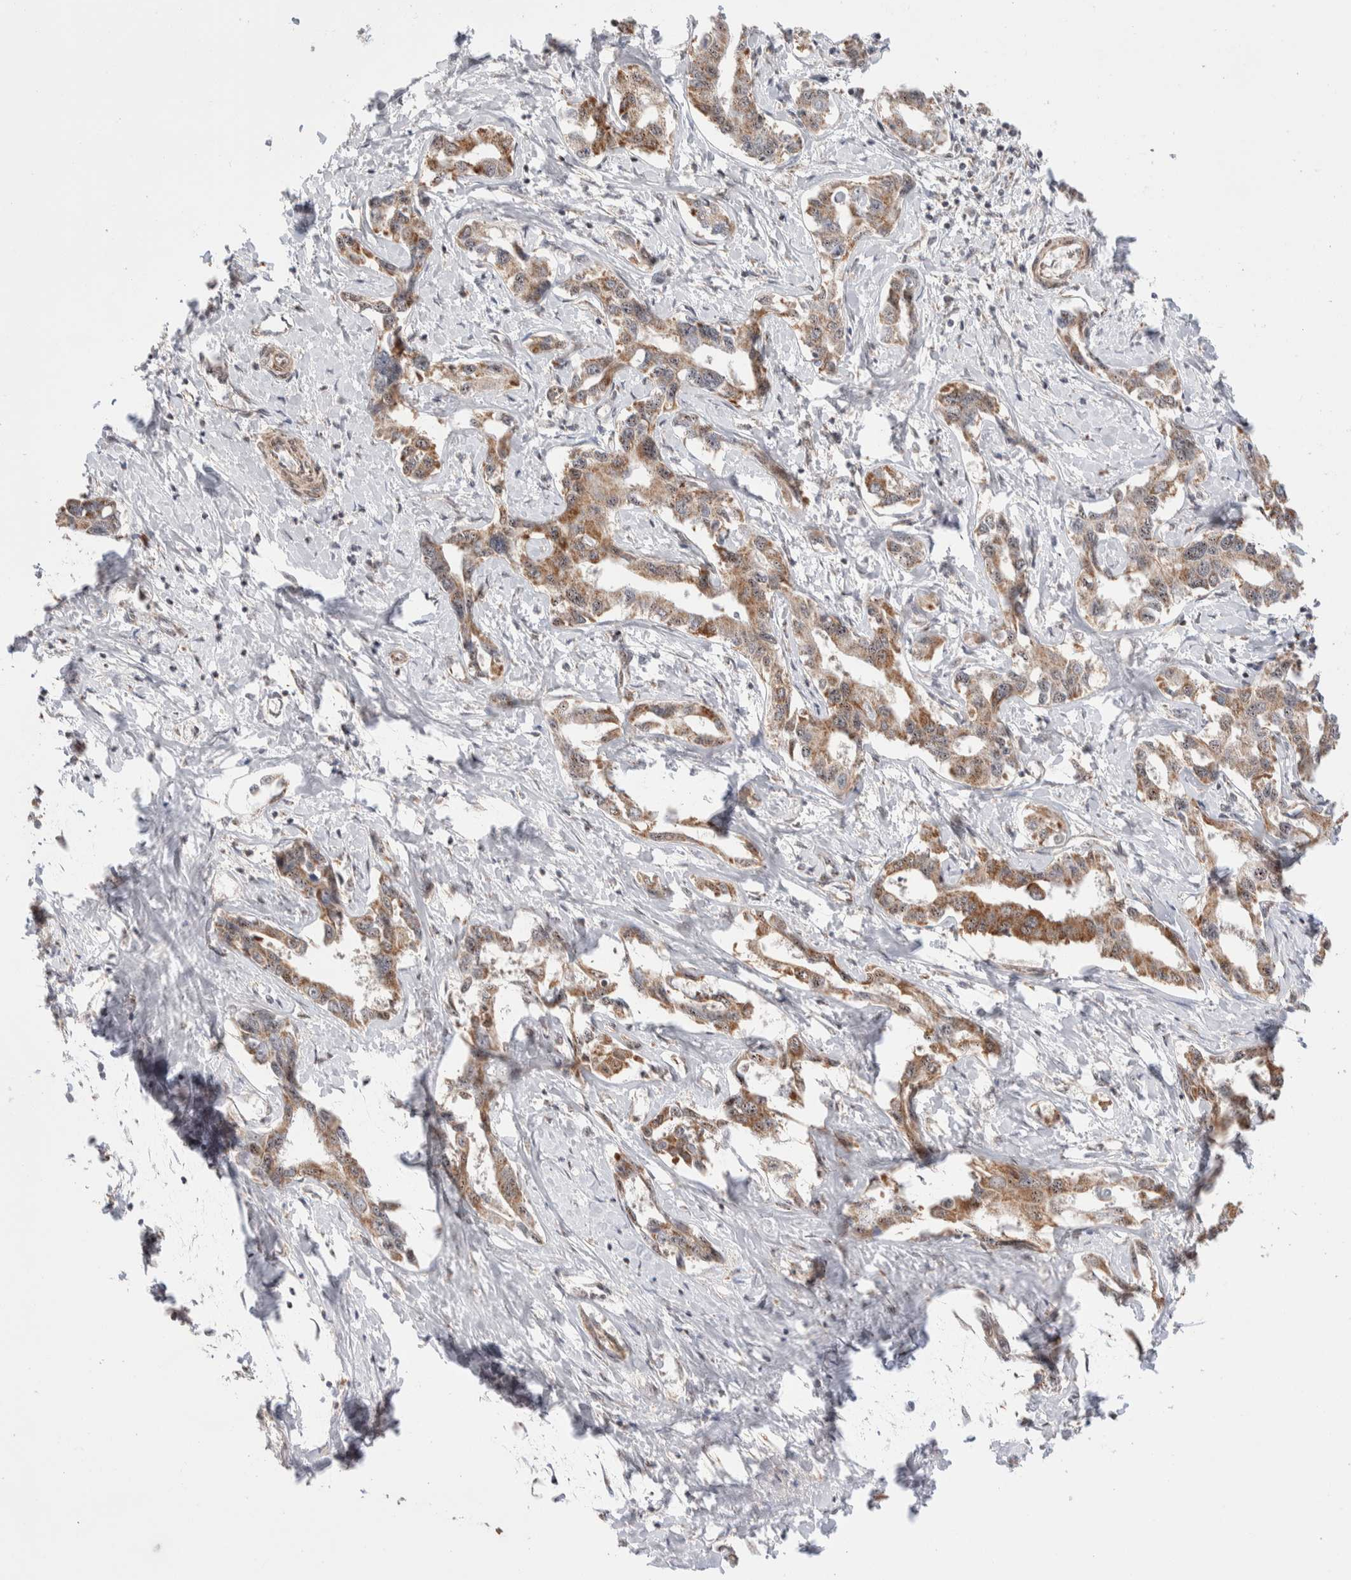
{"staining": {"intensity": "moderate", "quantity": ">75%", "location": "cytoplasmic/membranous"}, "tissue": "liver cancer", "cell_type": "Tumor cells", "image_type": "cancer", "snomed": [{"axis": "morphology", "description": "Cholangiocarcinoma"}, {"axis": "topography", "description": "Liver"}], "caption": "This photomicrograph exhibits cholangiocarcinoma (liver) stained with IHC to label a protein in brown. The cytoplasmic/membranous of tumor cells show moderate positivity for the protein. Nuclei are counter-stained blue.", "gene": "ZNF695", "patient": {"sex": "male", "age": 59}}